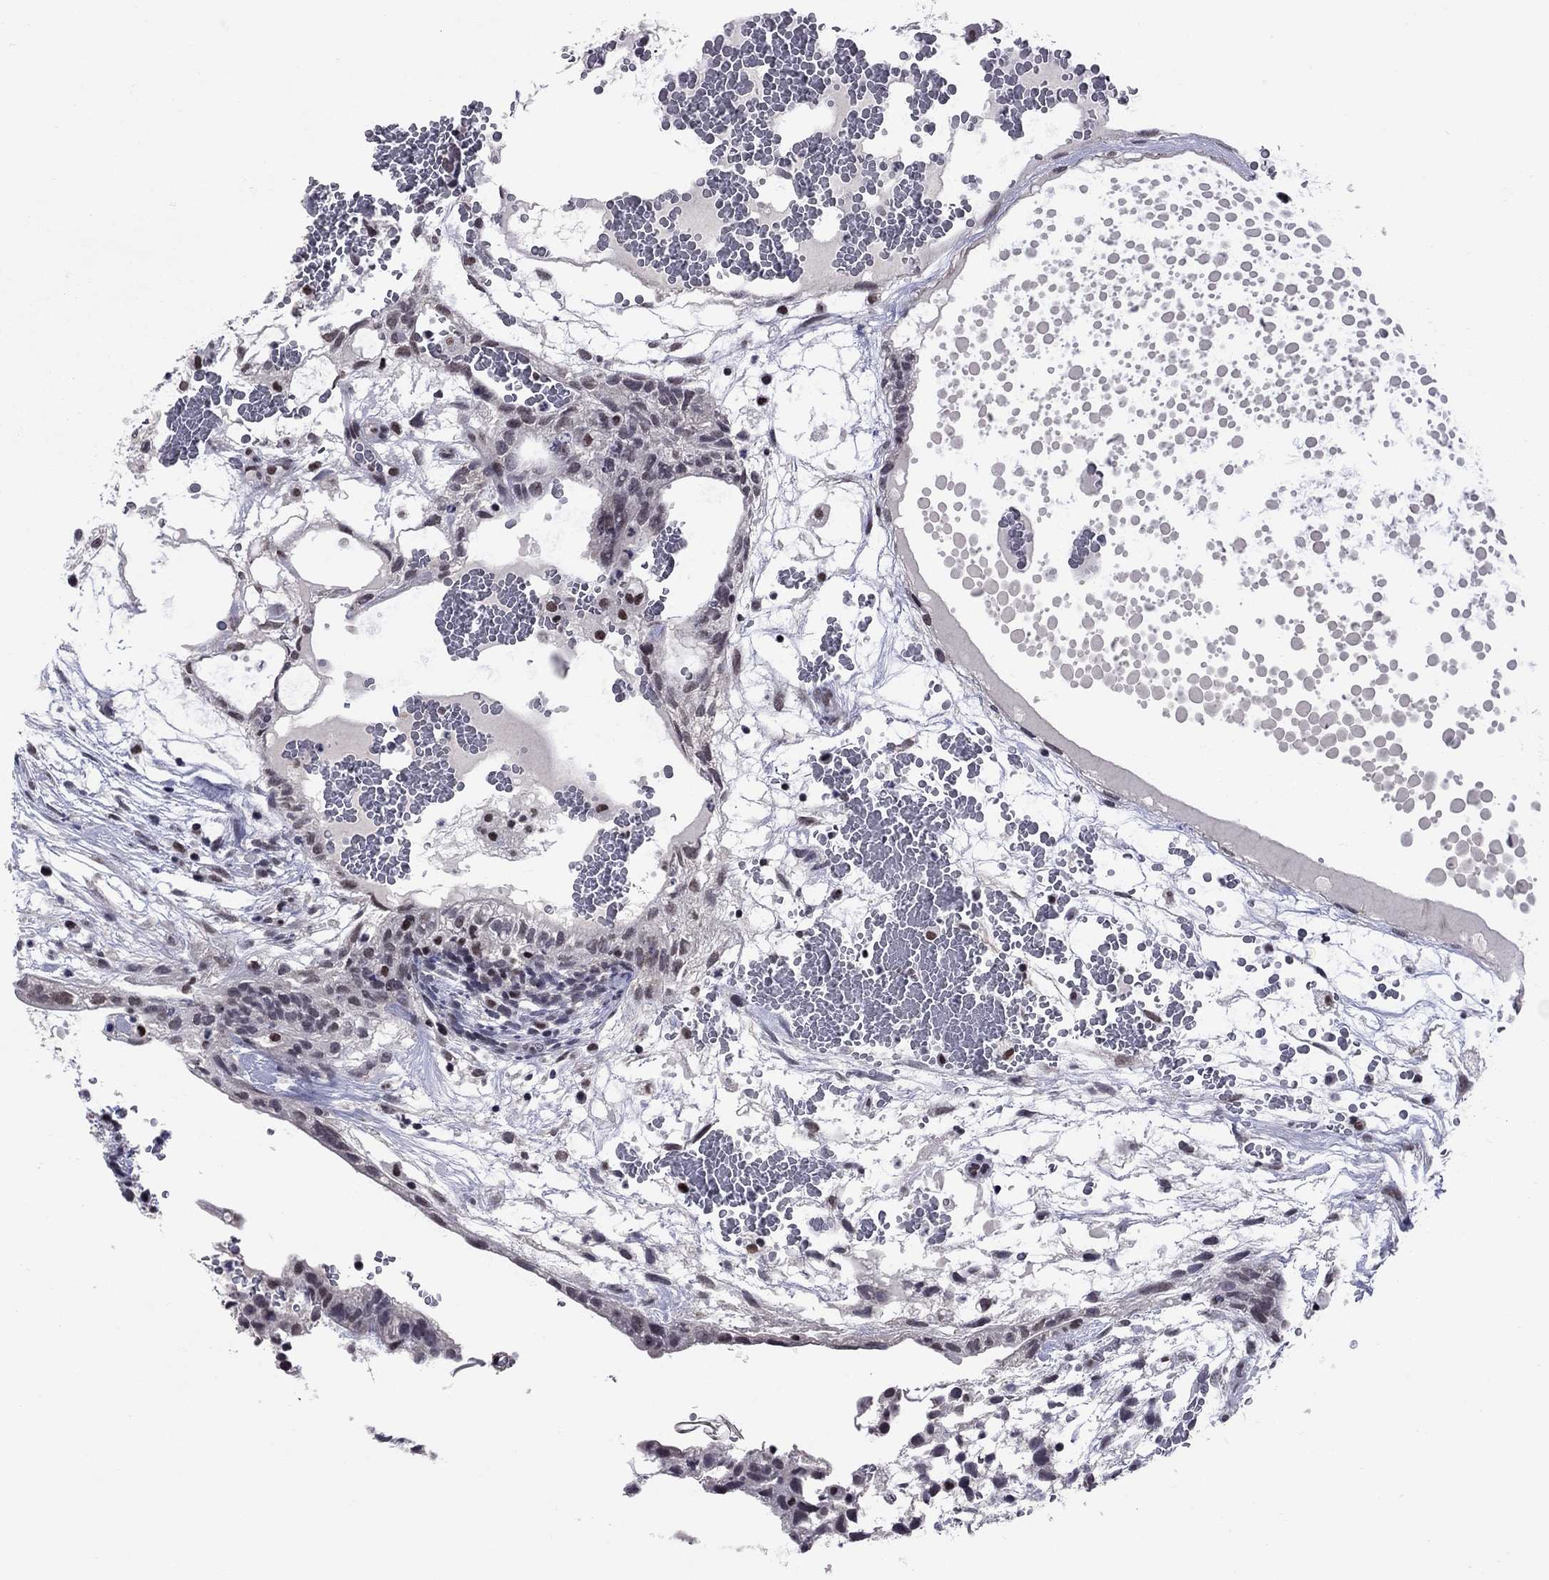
{"staining": {"intensity": "weak", "quantity": "<25%", "location": "nuclear"}, "tissue": "testis cancer", "cell_type": "Tumor cells", "image_type": "cancer", "snomed": [{"axis": "morphology", "description": "Normal tissue, NOS"}, {"axis": "morphology", "description": "Carcinoma, Embryonal, NOS"}, {"axis": "topography", "description": "Testis"}], "caption": "This is an immunohistochemistry (IHC) photomicrograph of testis cancer (embryonal carcinoma). There is no expression in tumor cells.", "gene": "TAF9", "patient": {"sex": "male", "age": 32}}